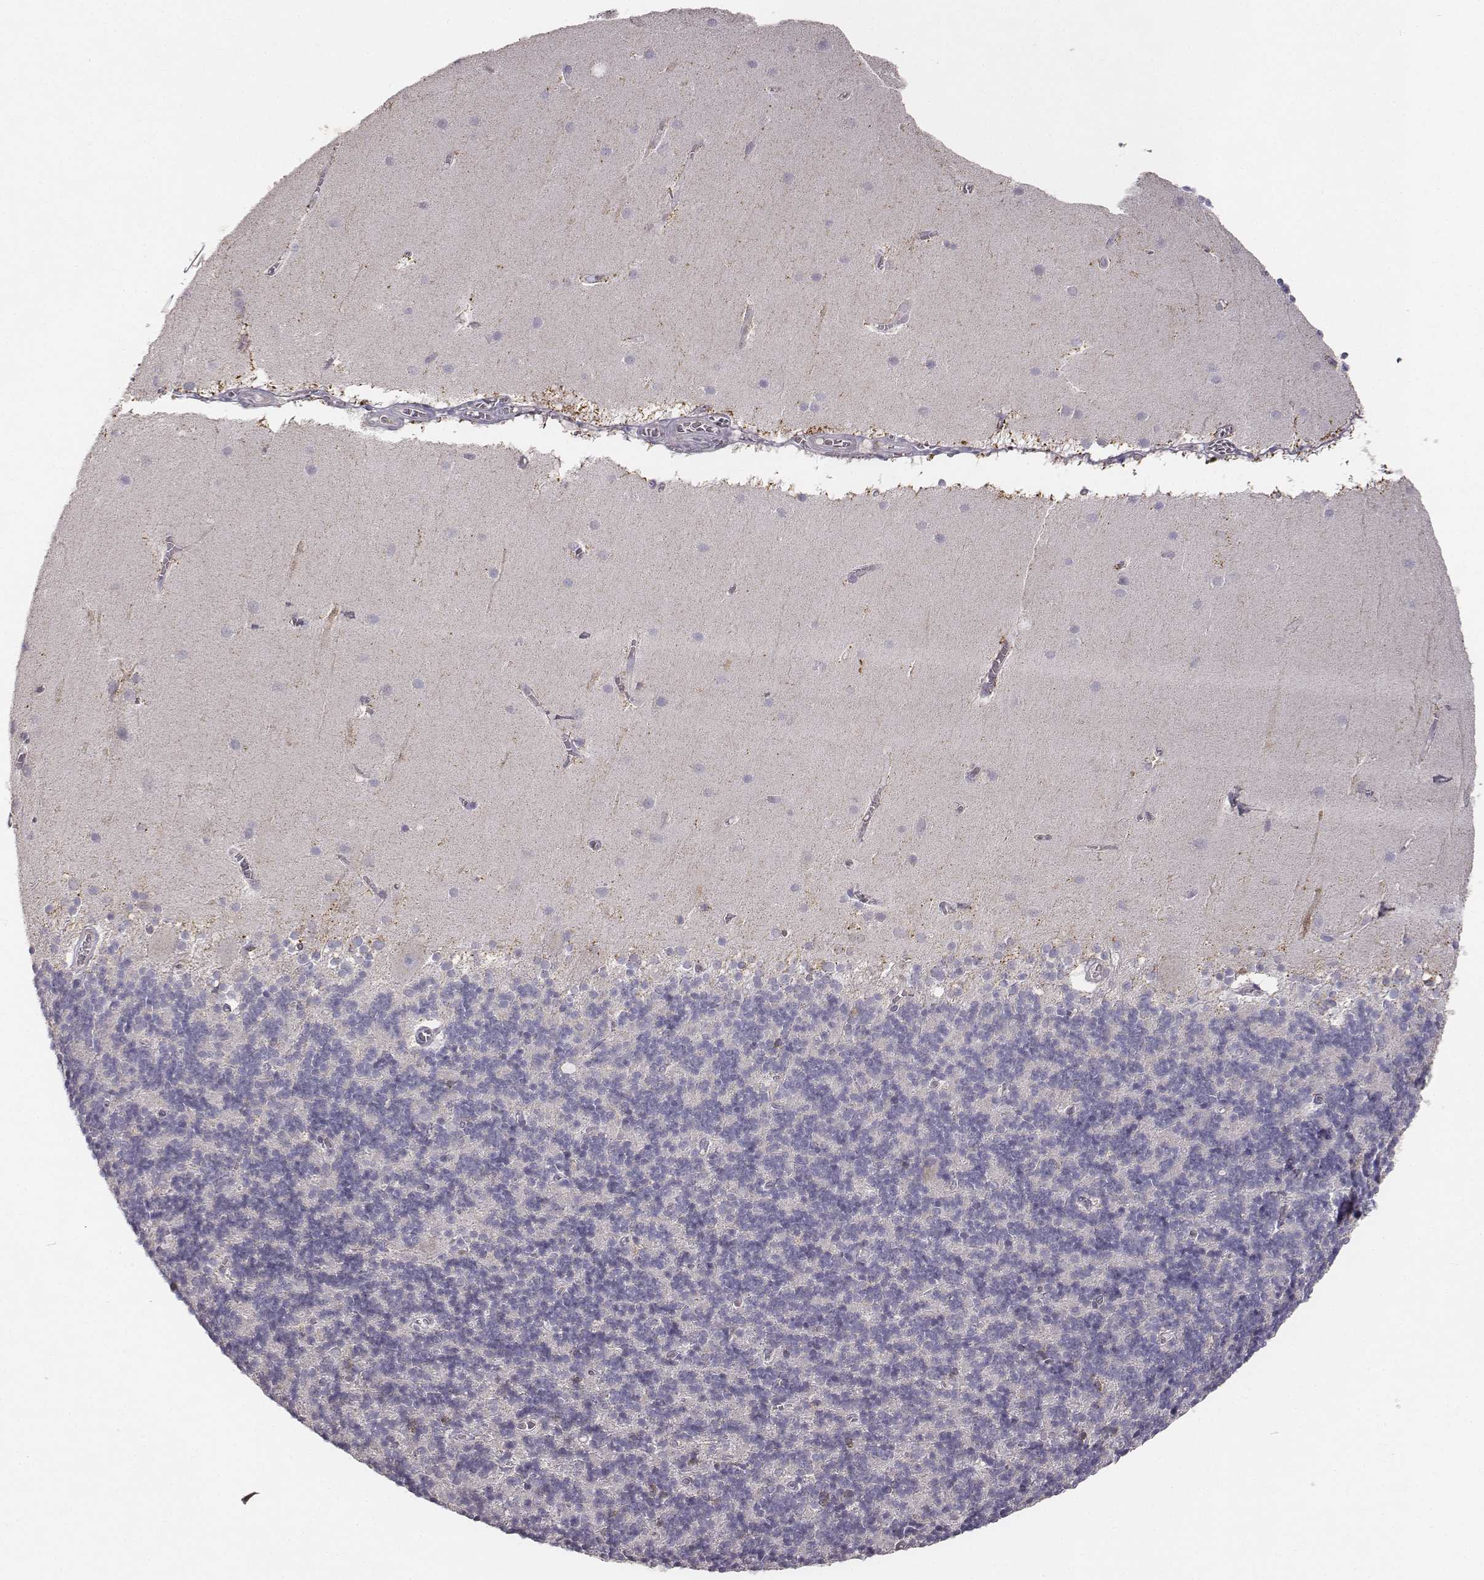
{"staining": {"intensity": "negative", "quantity": "none", "location": "none"}, "tissue": "cerebellum", "cell_type": "Cells in granular layer", "image_type": "normal", "snomed": [{"axis": "morphology", "description": "Normal tissue, NOS"}, {"axis": "topography", "description": "Cerebellum"}], "caption": "High magnification brightfield microscopy of normal cerebellum stained with DAB (3,3'-diaminobenzidine) (brown) and counterstained with hematoxylin (blue): cells in granular layer show no significant staining.", "gene": "ABCD3", "patient": {"sex": "male", "age": 70}}